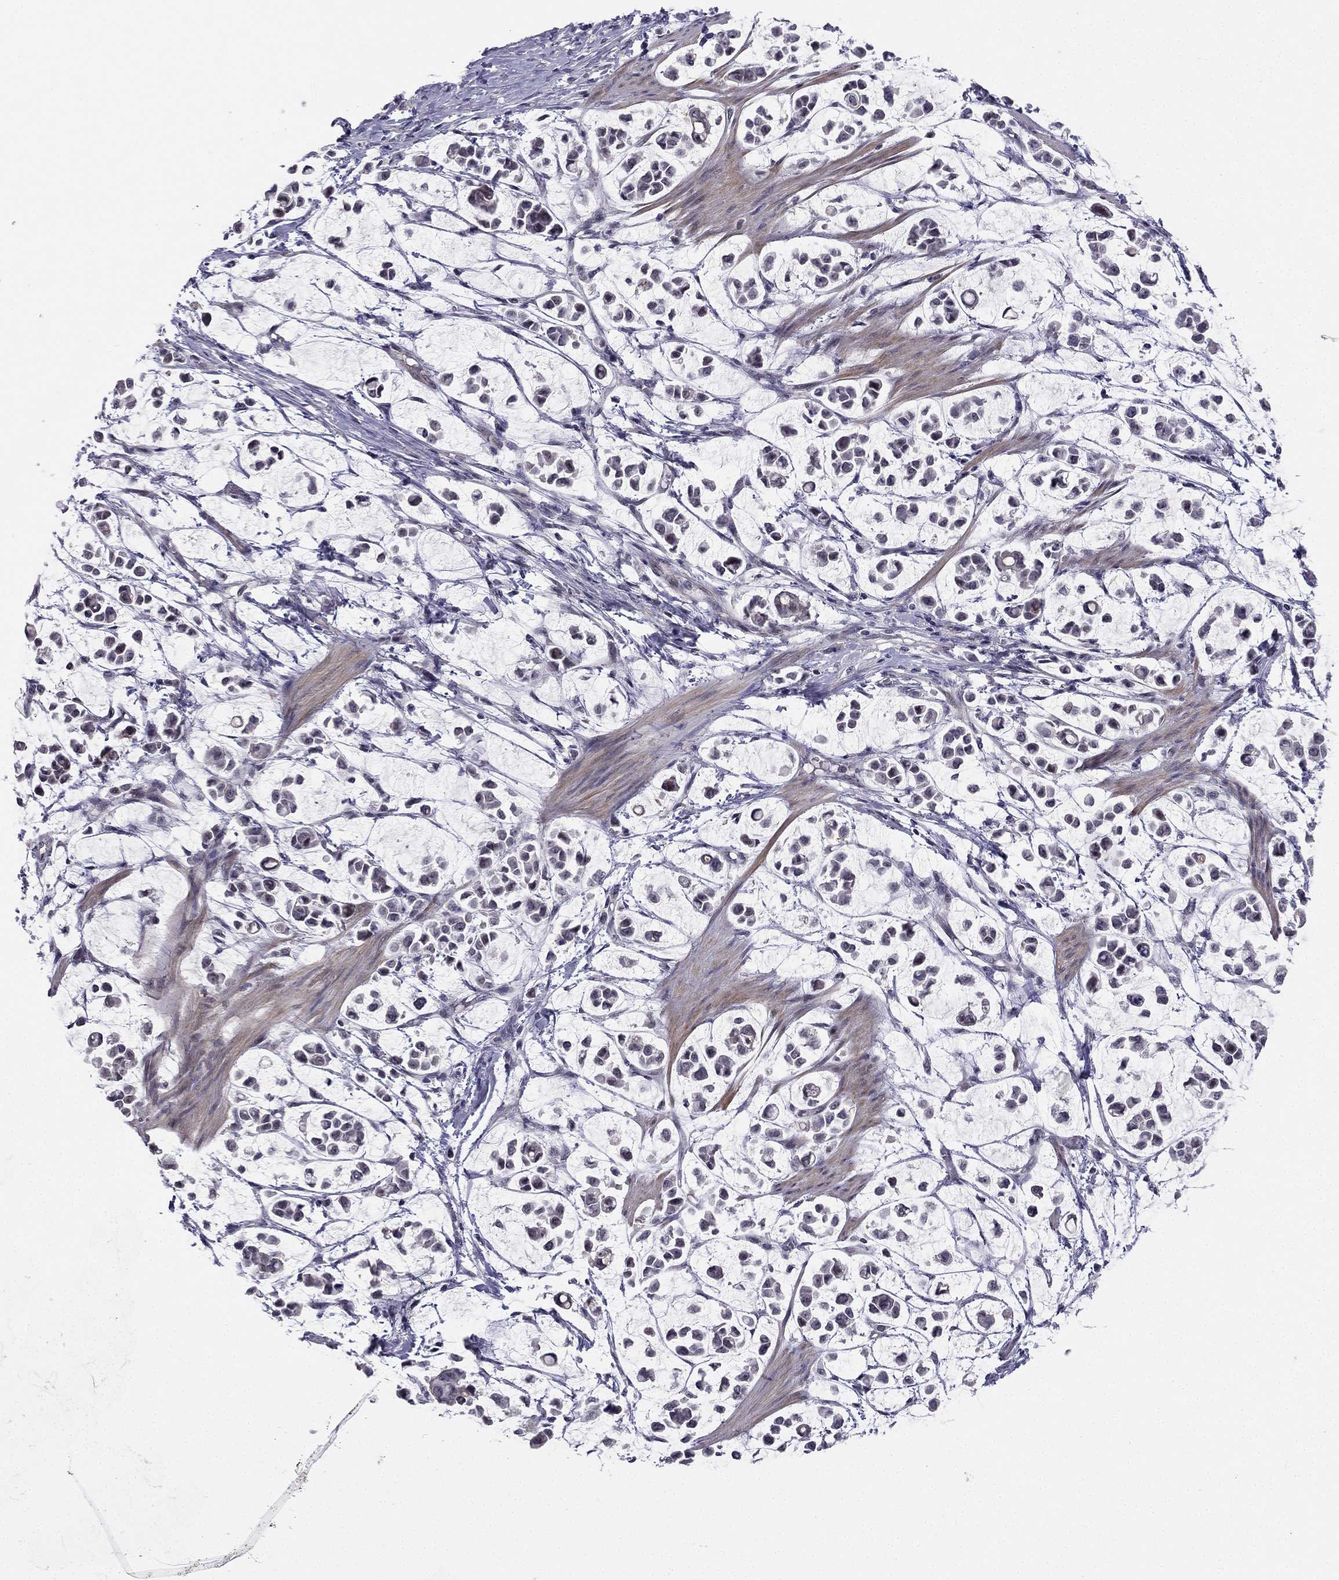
{"staining": {"intensity": "negative", "quantity": "none", "location": "none"}, "tissue": "stomach cancer", "cell_type": "Tumor cells", "image_type": "cancer", "snomed": [{"axis": "morphology", "description": "Adenocarcinoma, NOS"}, {"axis": "topography", "description": "Stomach"}], "caption": "Image shows no protein positivity in tumor cells of stomach cancer (adenocarcinoma) tissue.", "gene": "CHST8", "patient": {"sex": "male", "age": 82}}